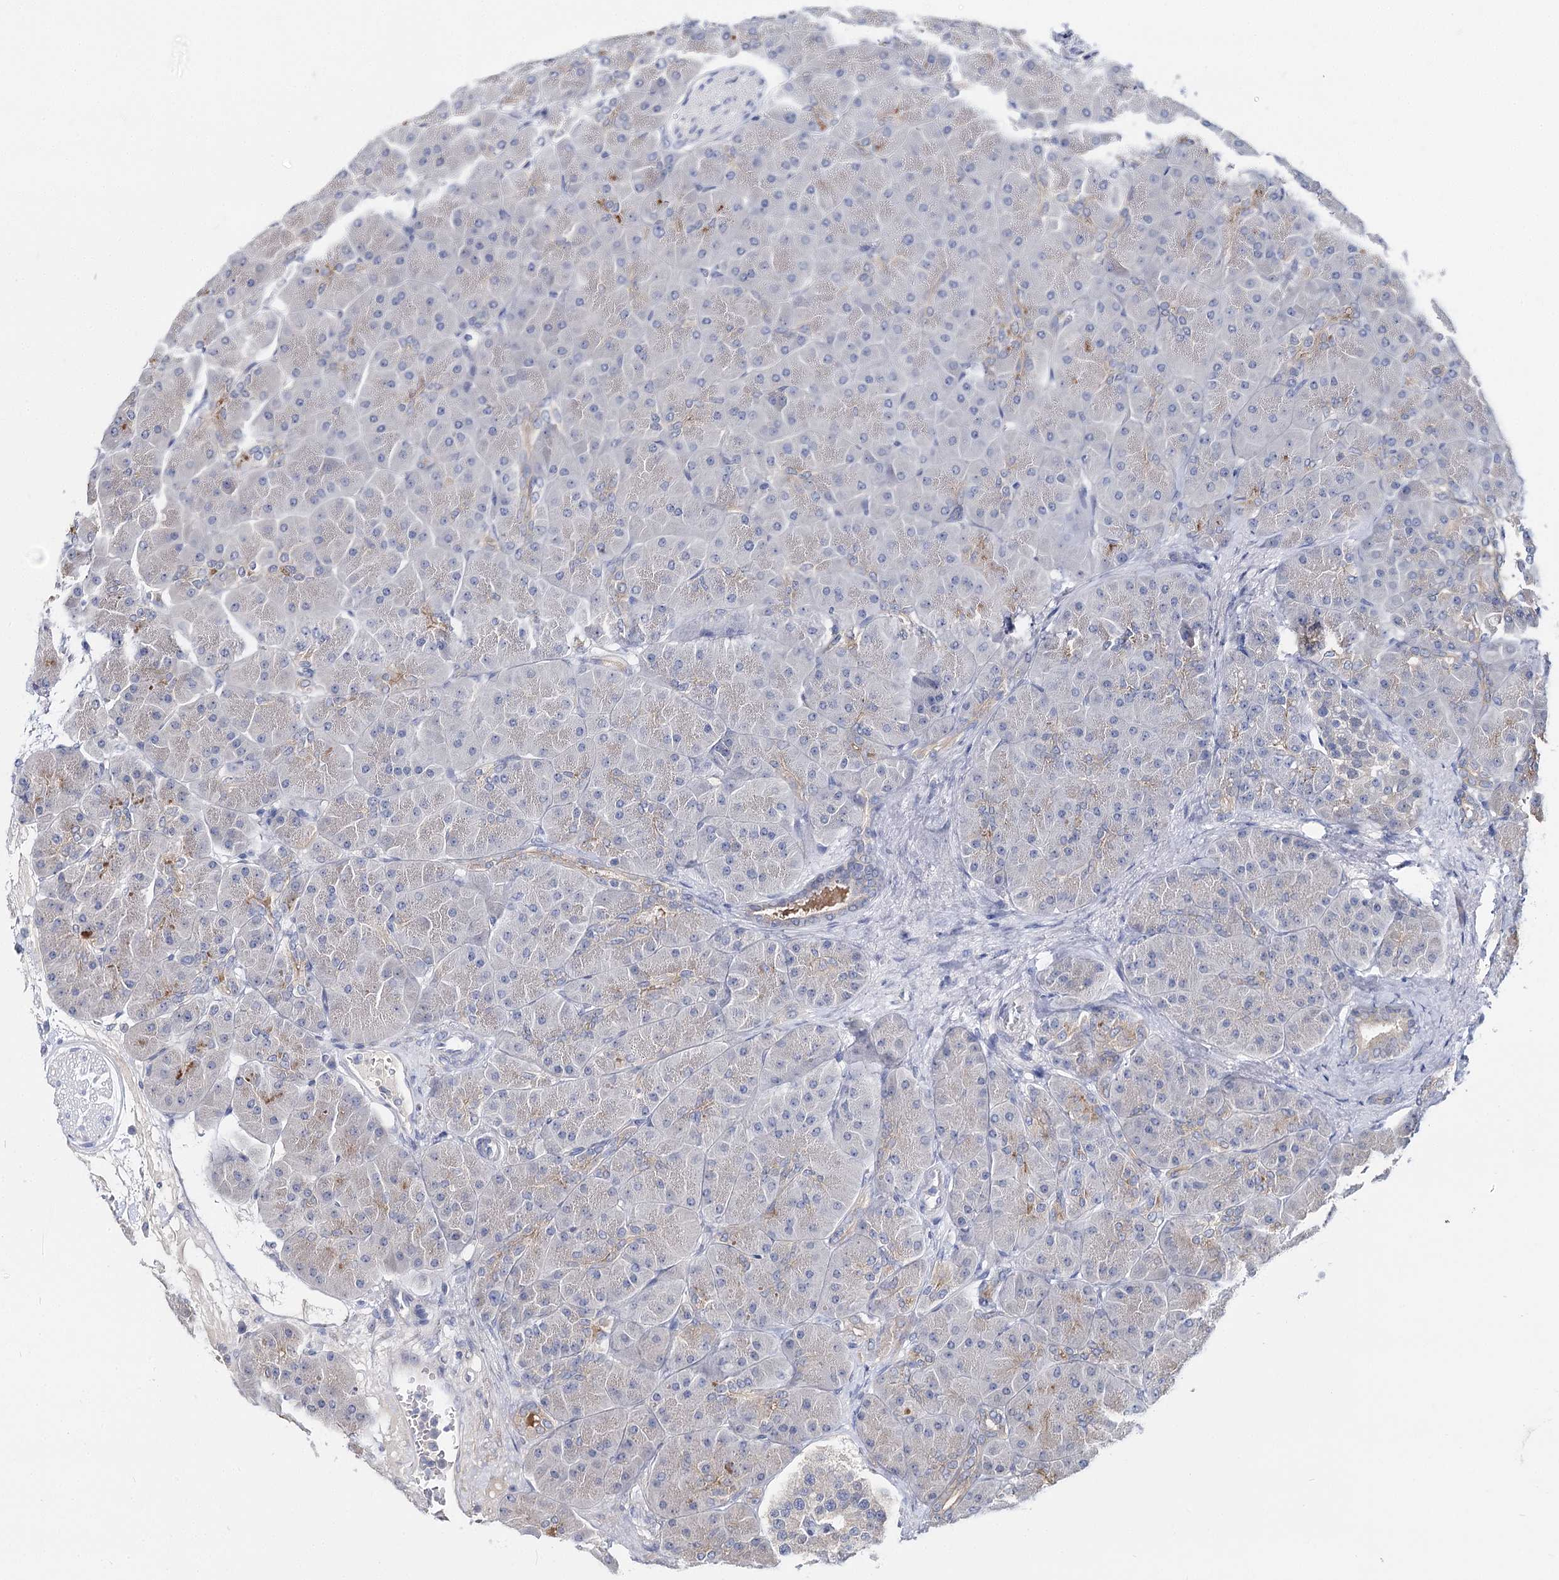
{"staining": {"intensity": "negative", "quantity": "none", "location": "none"}, "tissue": "pancreas", "cell_type": "Exocrine glandular cells", "image_type": "normal", "snomed": [{"axis": "morphology", "description": "Normal tissue, NOS"}, {"axis": "topography", "description": "Pancreas"}], "caption": "Immunohistochemical staining of benign pancreas demonstrates no significant expression in exocrine glandular cells. (DAB (3,3'-diaminobenzidine) IHC visualized using brightfield microscopy, high magnification).", "gene": "UGP2", "patient": {"sex": "male", "age": 66}}